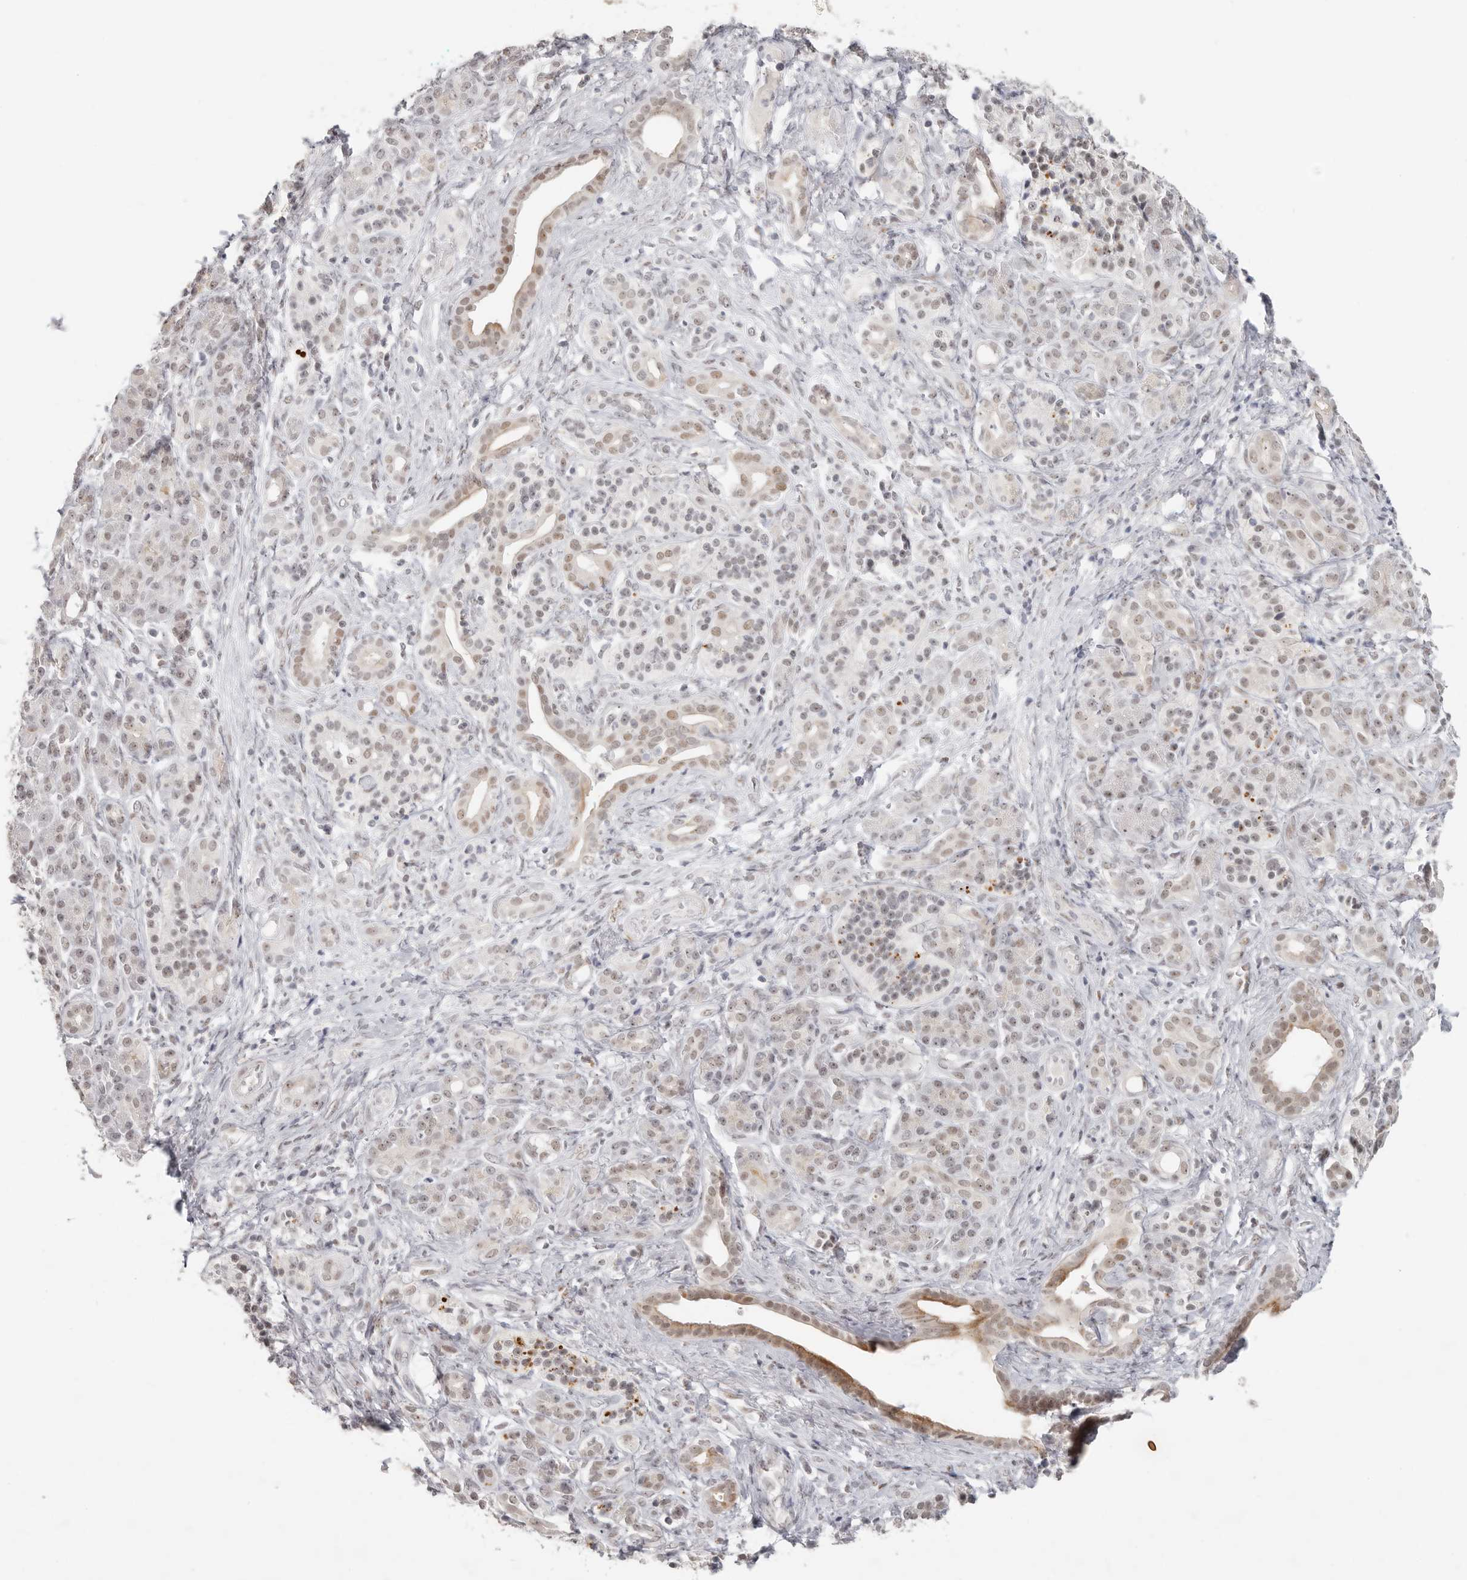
{"staining": {"intensity": "moderate", "quantity": "25%-75%", "location": "cytoplasmic/membranous,nuclear"}, "tissue": "pancreatic cancer", "cell_type": "Tumor cells", "image_type": "cancer", "snomed": [{"axis": "morphology", "description": "Adenocarcinoma, NOS"}, {"axis": "topography", "description": "Pancreas"}], "caption": "Protein expression analysis of human pancreatic adenocarcinoma reveals moderate cytoplasmic/membranous and nuclear positivity in approximately 25%-75% of tumor cells. (Stains: DAB in brown, nuclei in blue, Microscopy: brightfield microscopy at high magnification).", "gene": "LARP7", "patient": {"sex": "male", "age": 78}}